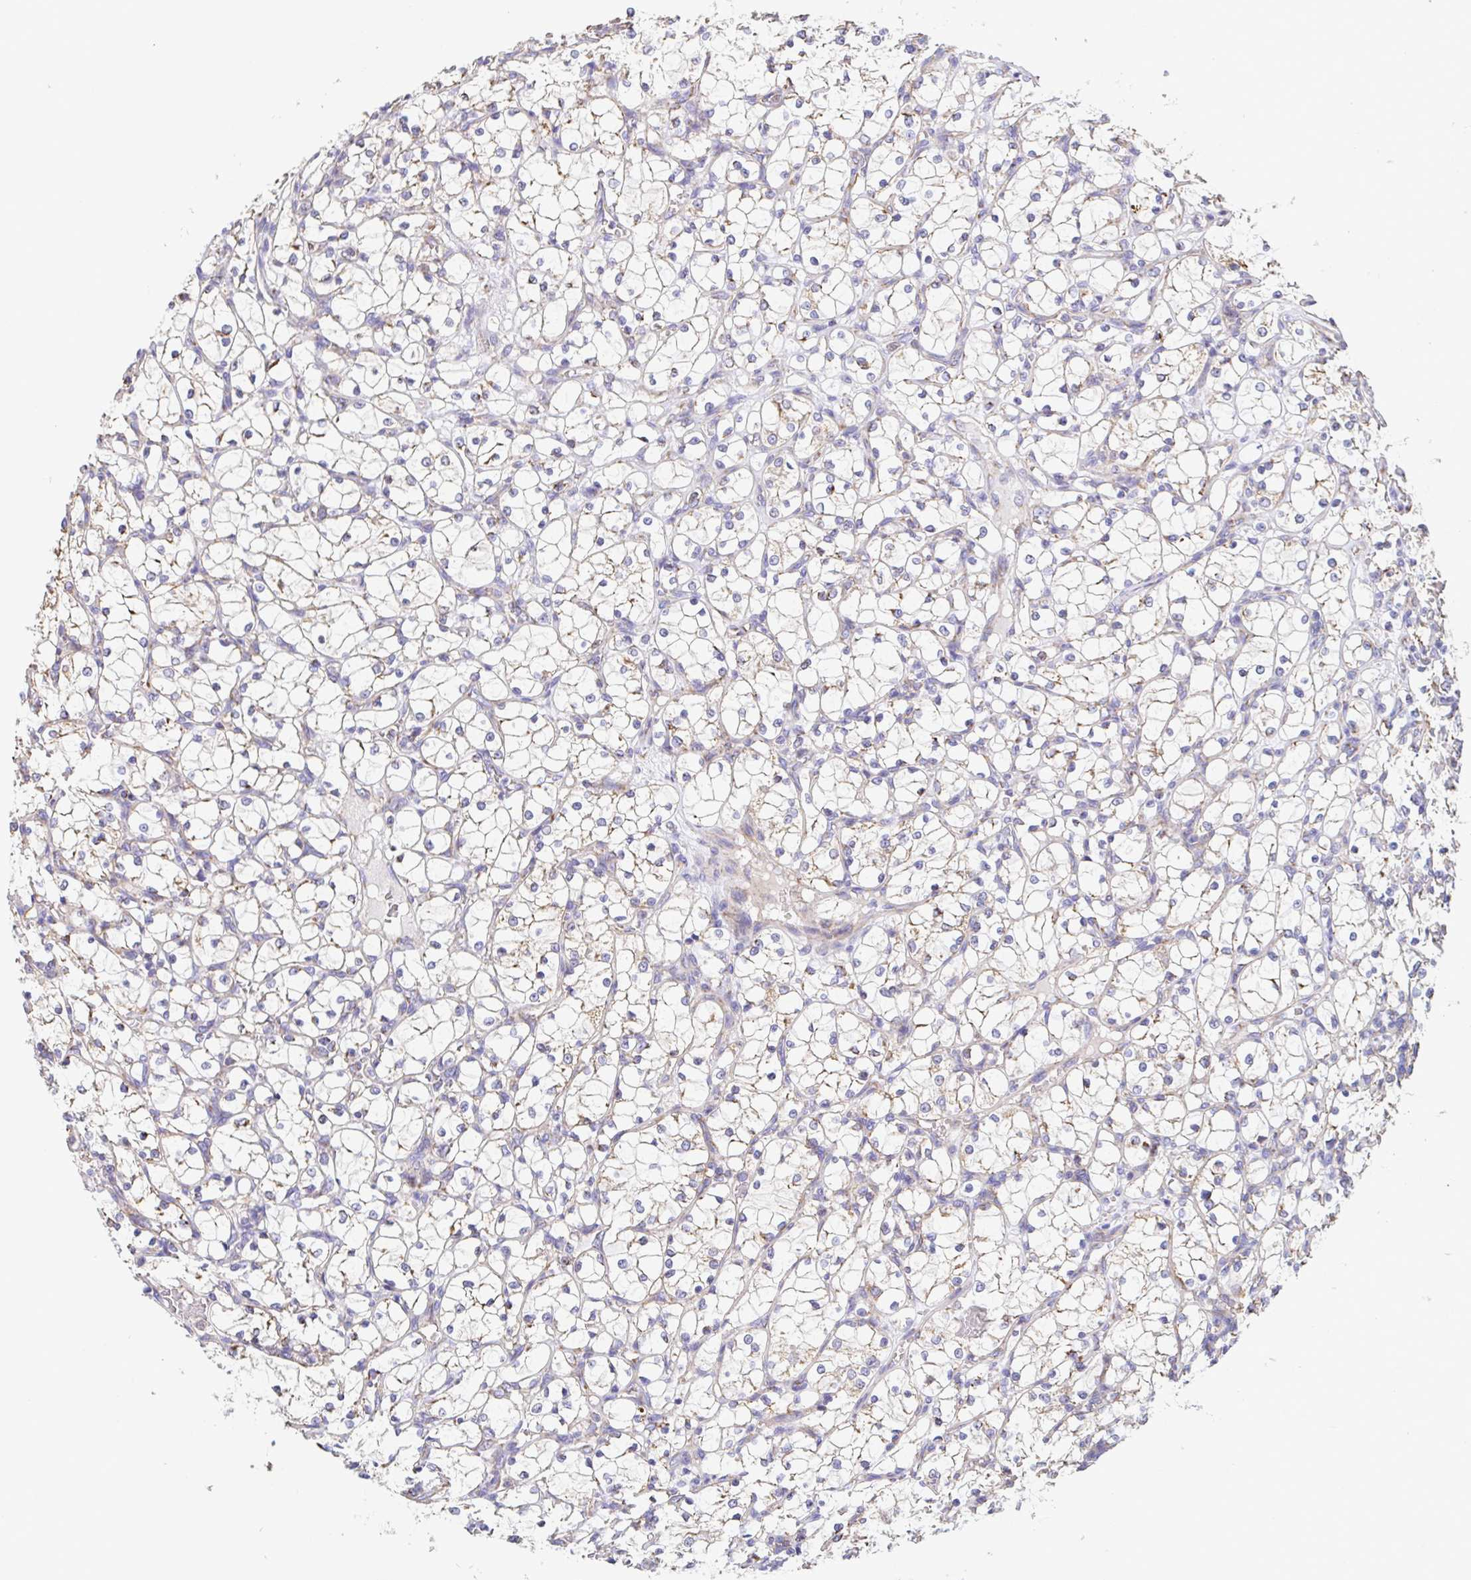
{"staining": {"intensity": "weak", "quantity": "25%-75%", "location": "cytoplasmic/membranous"}, "tissue": "renal cancer", "cell_type": "Tumor cells", "image_type": "cancer", "snomed": [{"axis": "morphology", "description": "Adenocarcinoma, NOS"}, {"axis": "topography", "description": "Kidney"}], "caption": "Renal cancer (adenocarcinoma) stained with a protein marker exhibits weak staining in tumor cells.", "gene": "GINM1", "patient": {"sex": "female", "age": 69}}